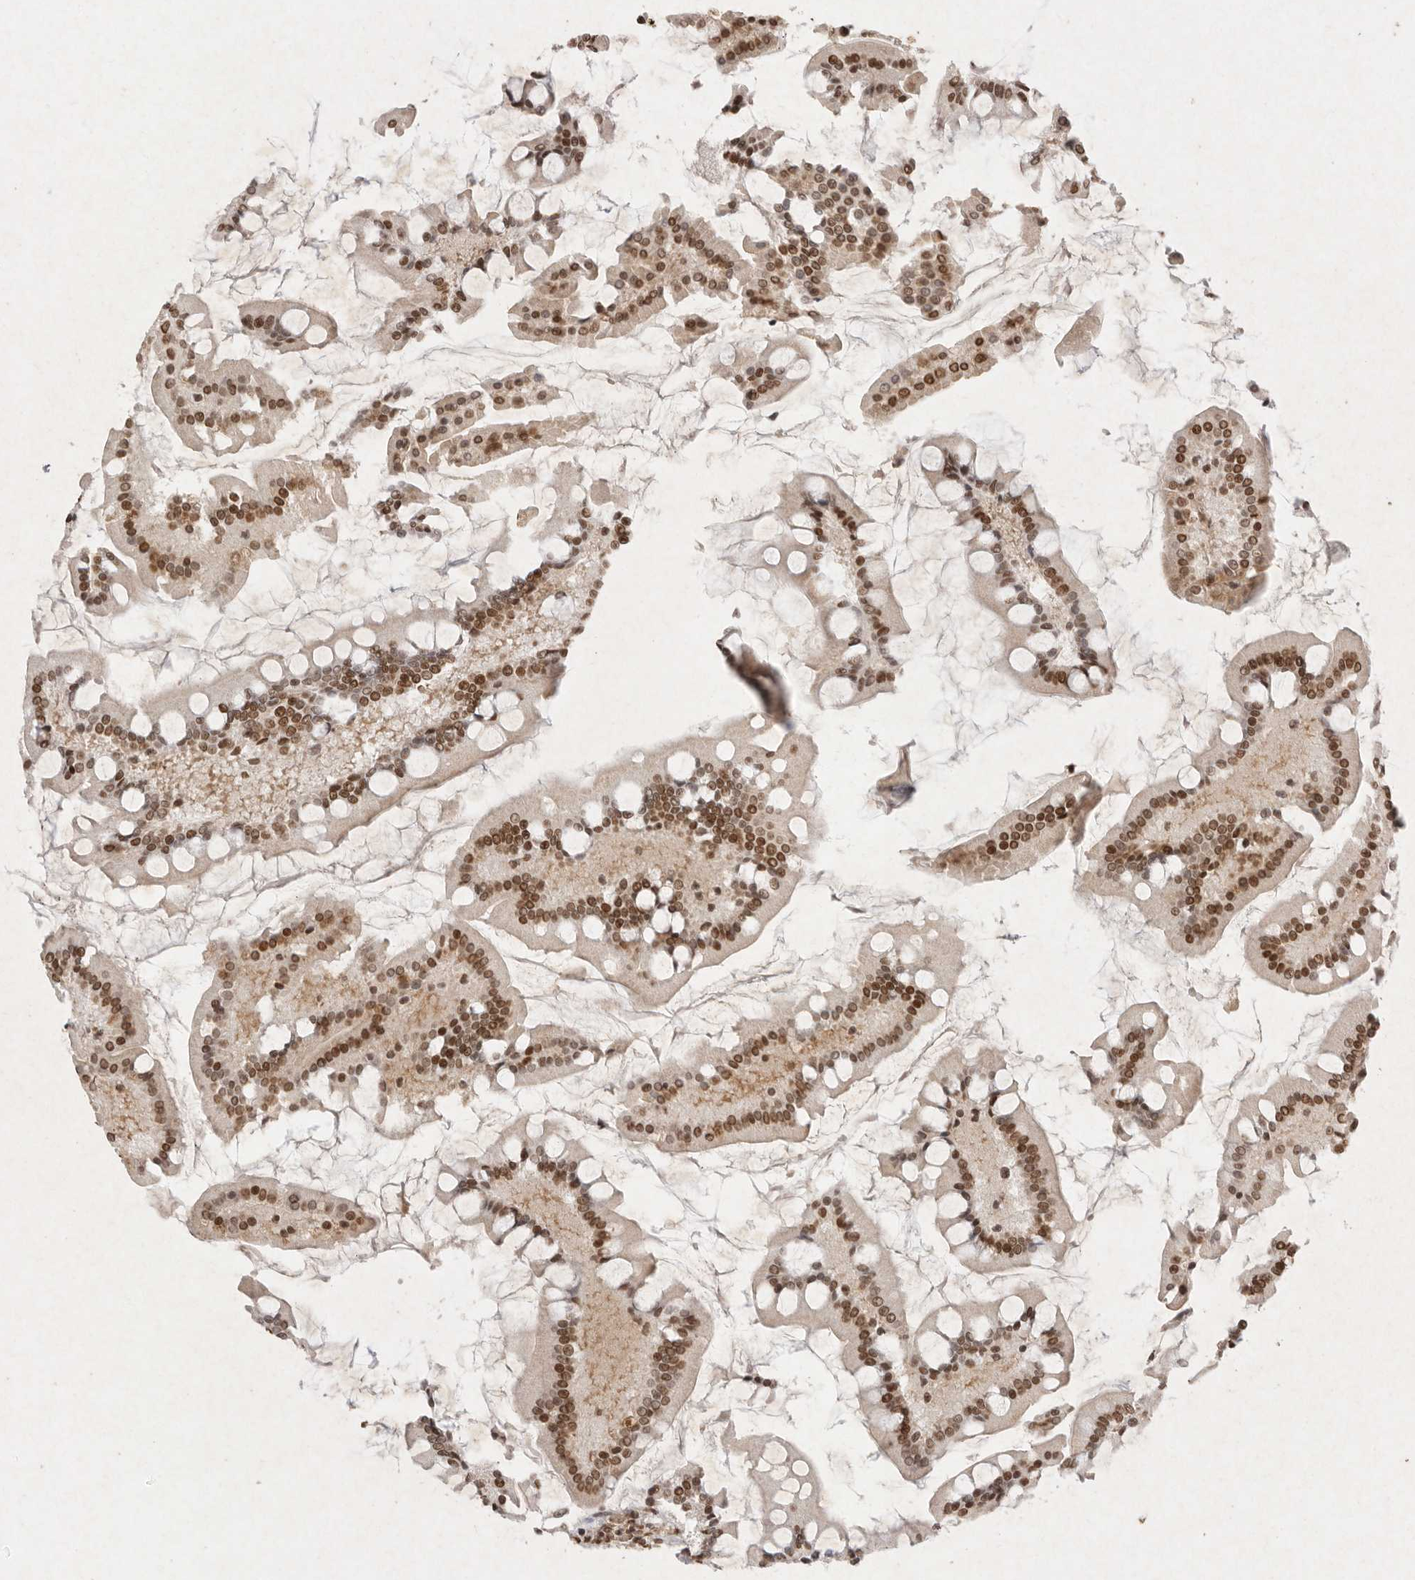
{"staining": {"intensity": "moderate", "quantity": ">75%", "location": "nuclear"}, "tissue": "small intestine", "cell_type": "Glandular cells", "image_type": "normal", "snomed": [{"axis": "morphology", "description": "Normal tissue, NOS"}, {"axis": "topography", "description": "Small intestine"}], "caption": "Small intestine stained with DAB (3,3'-diaminobenzidine) immunohistochemistry (IHC) shows medium levels of moderate nuclear expression in approximately >75% of glandular cells. The staining was performed using DAB to visualize the protein expression in brown, while the nuclei were stained in blue with hematoxylin (Magnification: 20x).", "gene": "NKX3", "patient": {"sex": "male", "age": 41}}